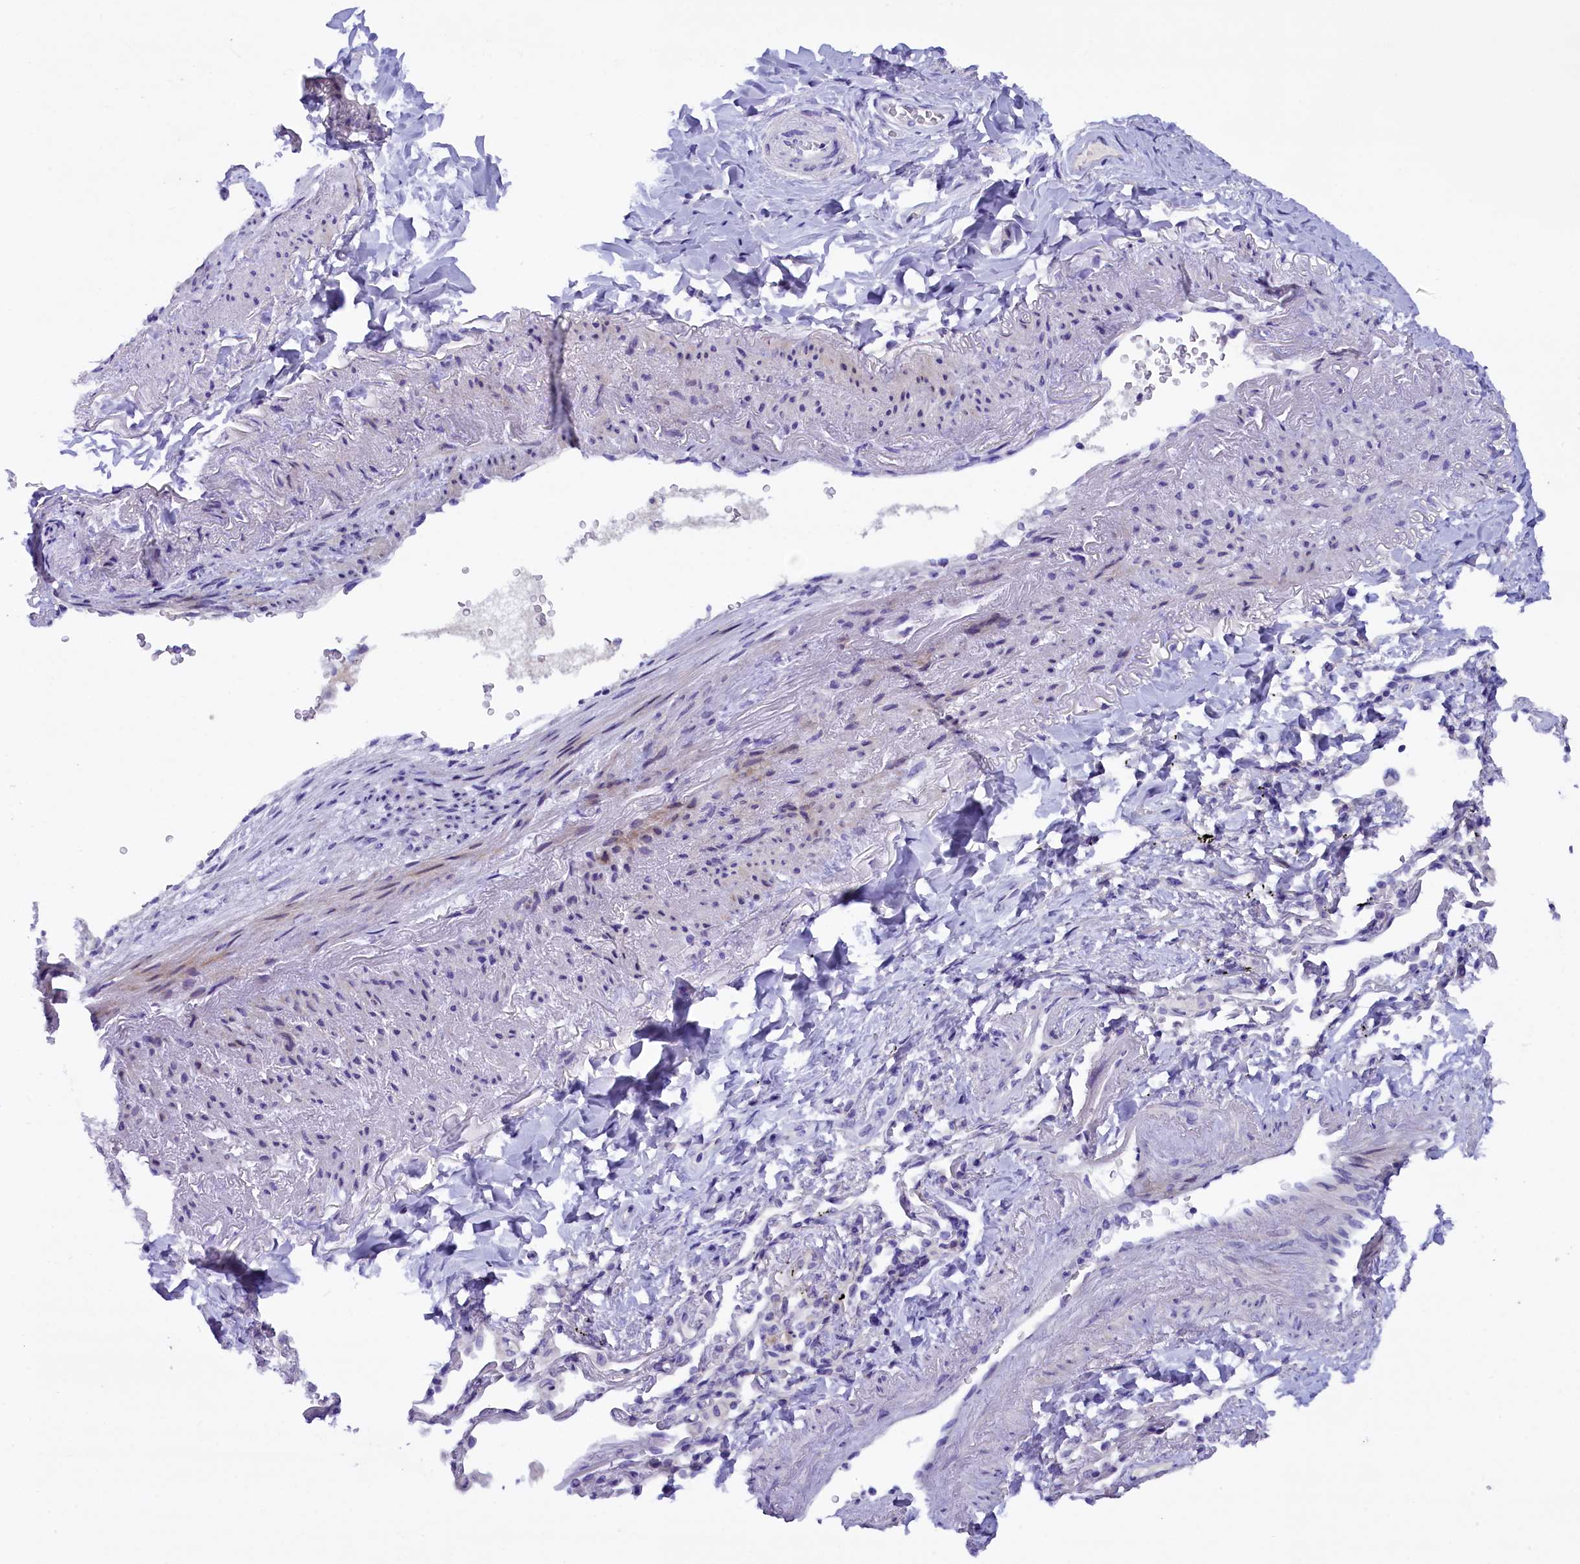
{"staining": {"intensity": "negative", "quantity": "none", "location": "none"}, "tissue": "lung cancer", "cell_type": "Tumor cells", "image_type": "cancer", "snomed": [{"axis": "morphology", "description": "Adenocarcinoma, NOS"}, {"axis": "topography", "description": "Lung"}], "caption": "Immunohistochemical staining of human adenocarcinoma (lung) displays no significant staining in tumor cells.", "gene": "RTTN", "patient": {"sex": "female", "age": 69}}